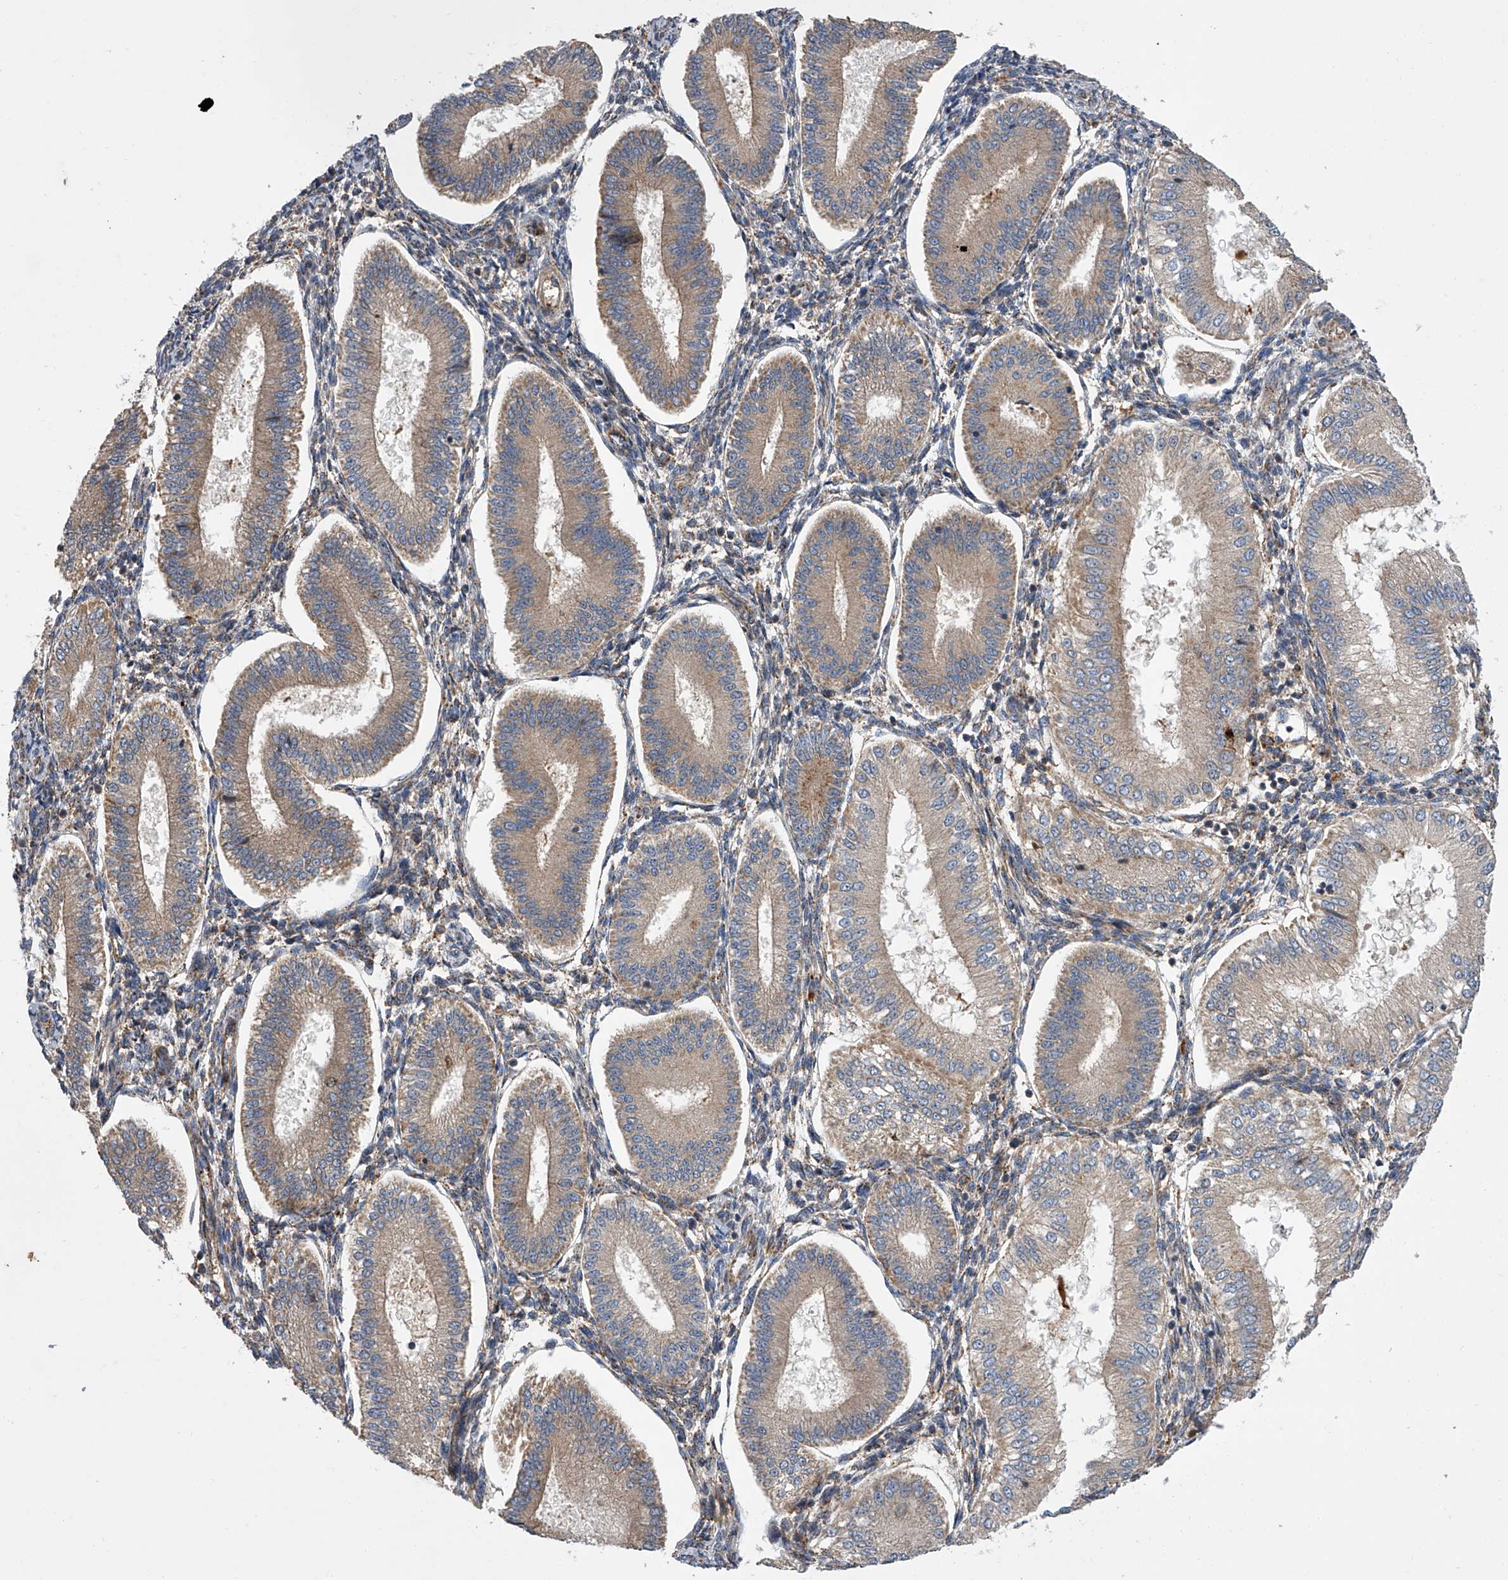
{"staining": {"intensity": "weak", "quantity": ">75%", "location": "cytoplasmic/membranous"}, "tissue": "endometrium", "cell_type": "Cells in endometrial stroma", "image_type": "normal", "snomed": [{"axis": "morphology", "description": "Normal tissue, NOS"}, {"axis": "topography", "description": "Endometrium"}], "caption": "Endometrium stained for a protein (brown) demonstrates weak cytoplasmic/membranous positive expression in approximately >75% of cells in endometrial stroma.", "gene": "USP47", "patient": {"sex": "female", "age": 39}}